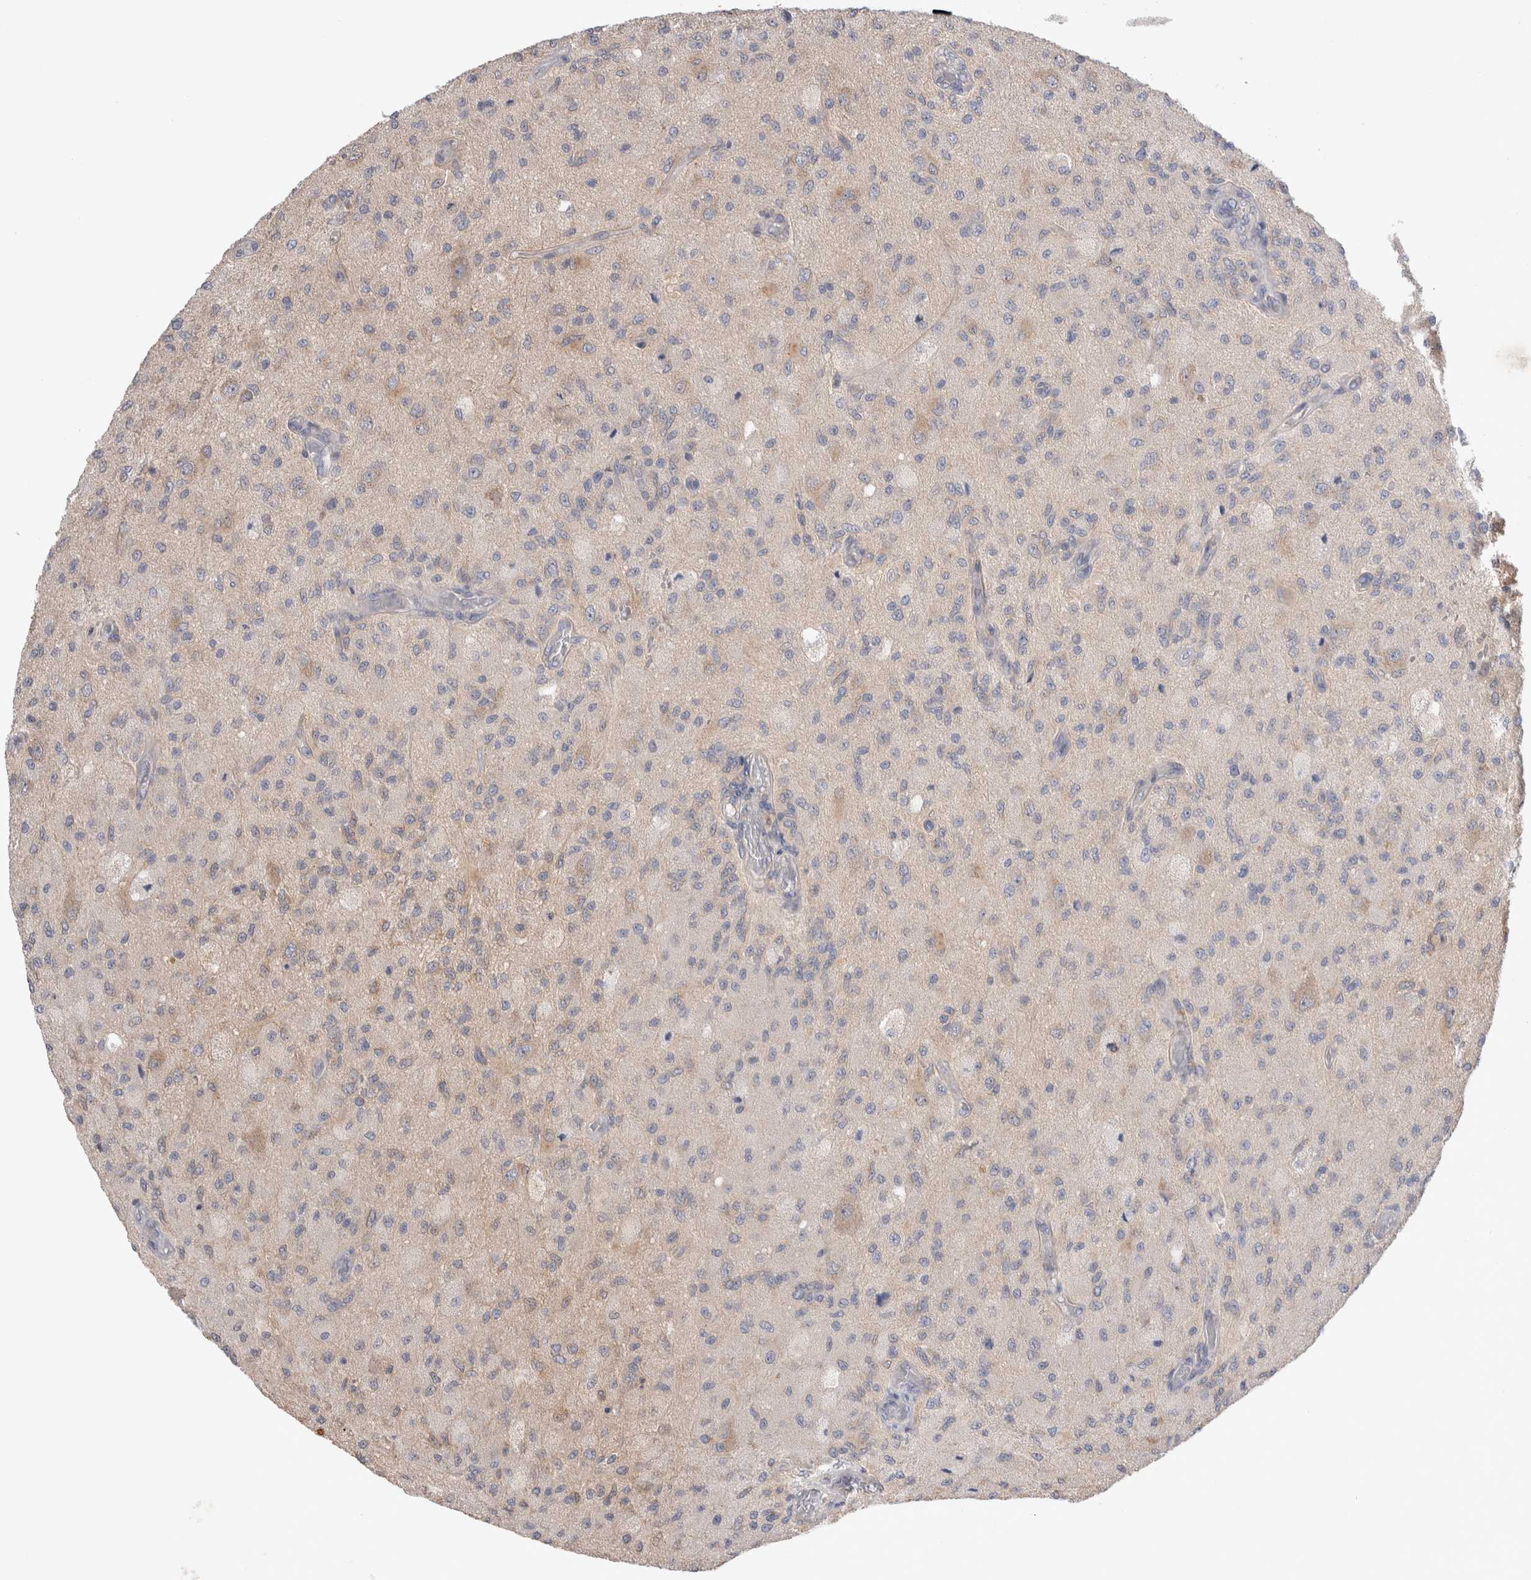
{"staining": {"intensity": "negative", "quantity": "none", "location": "none"}, "tissue": "glioma", "cell_type": "Tumor cells", "image_type": "cancer", "snomed": [{"axis": "morphology", "description": "Normal tissue, NOS"}, {"axis": "morphology", "description": "Glioma, malignant, High grade"}, {"axis": "topography", "description": "Cerebral cortex"}], "caption": "Immunohistochemistry image of malignant glioma (high-grade) stained for a protein (brown), which demonstrates no staining in tumor cells.", "gene": "IFT74", "patient": {"sex": "male", "age": 77}}